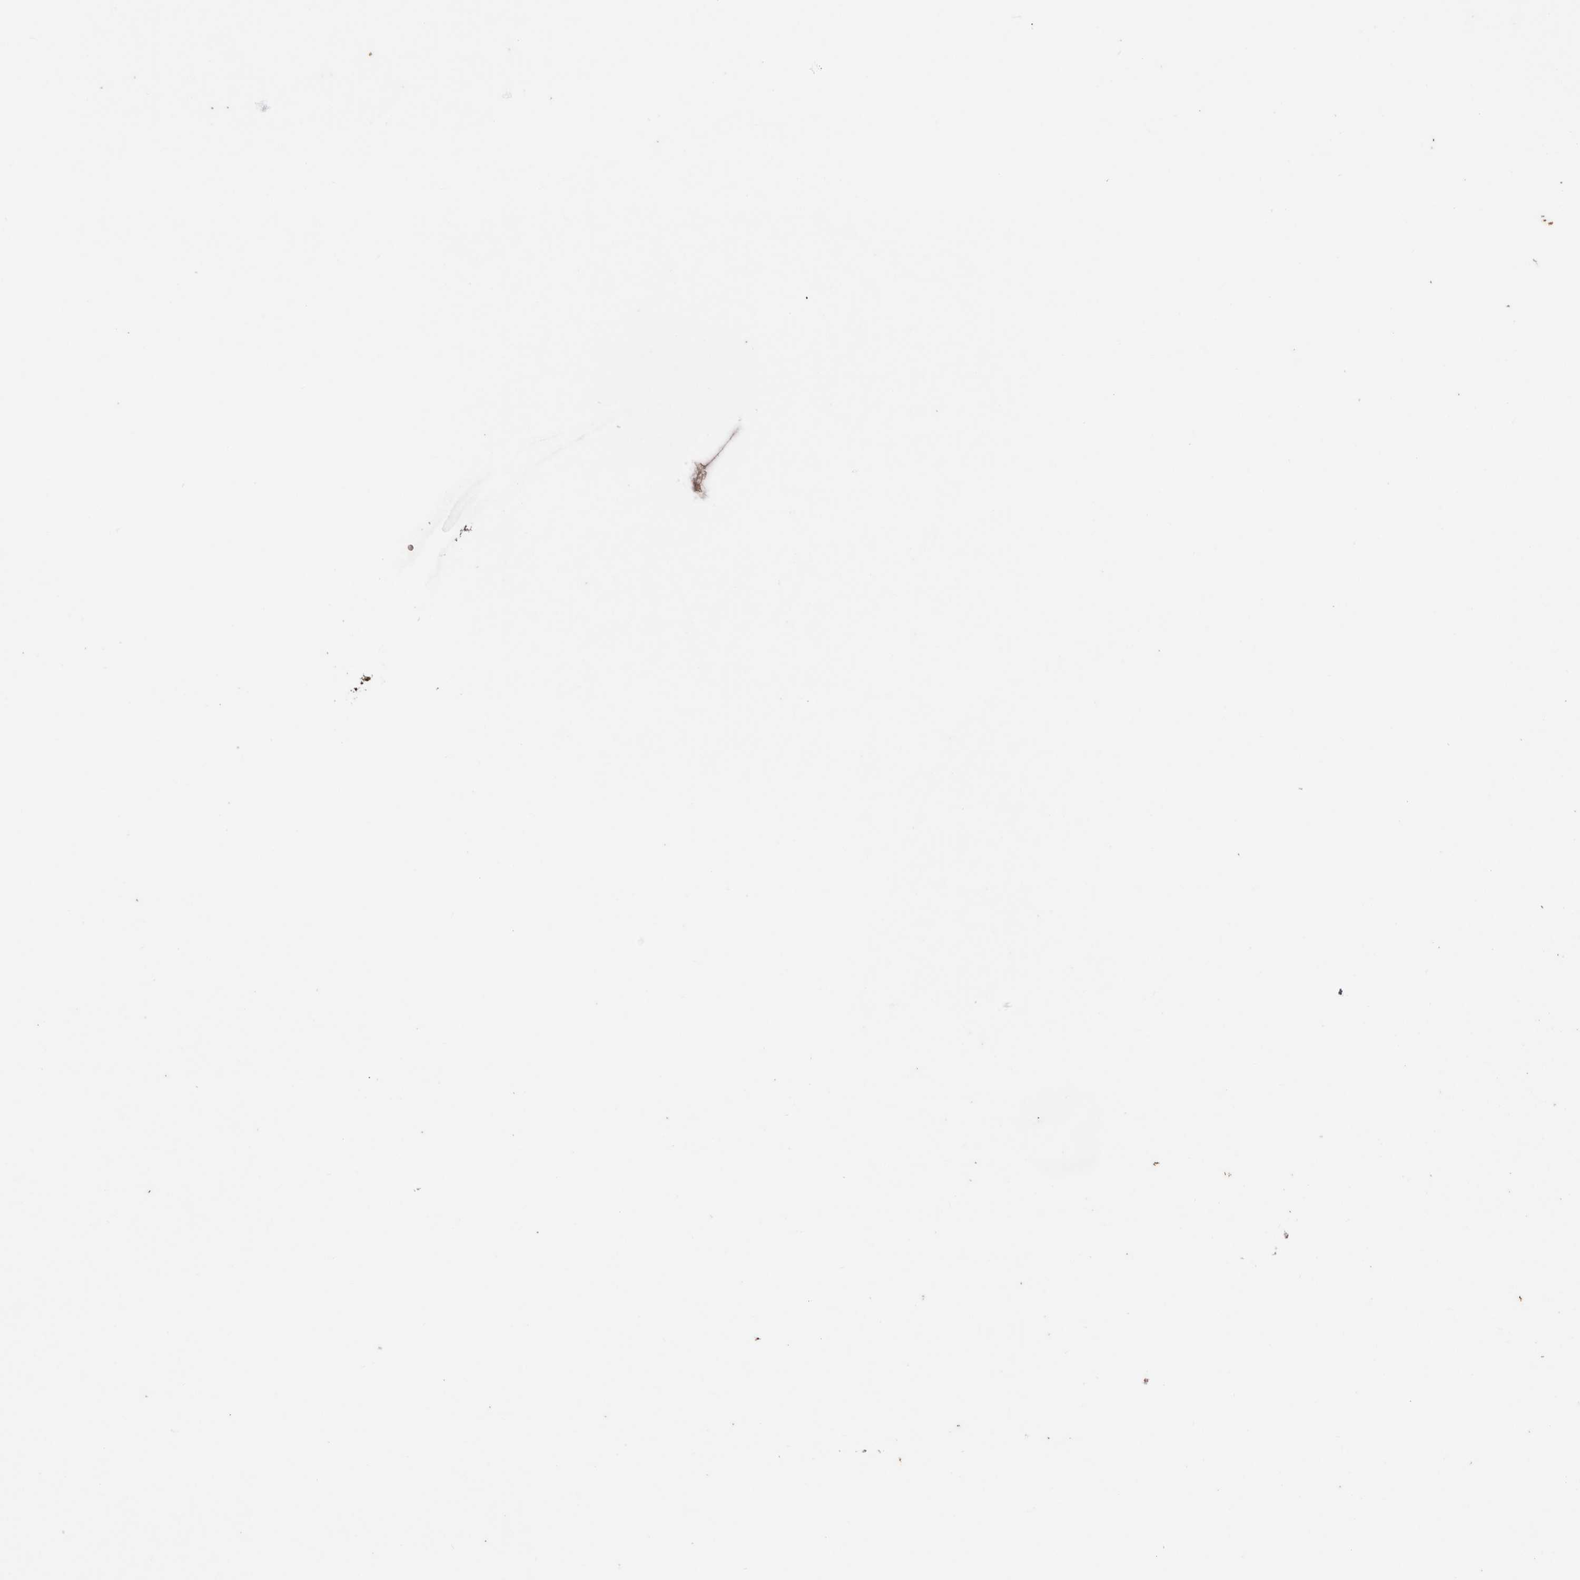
{"staining": {"intensity": "negative", "quantity": "none", "location": "none"}, "tissue": "cervical cancer", "cell_type": "Tumor cells", "image_type": "cancer", "snomed": [{"axis": "morphology", "description": "Squamous cell carcinoma, NOS"}, {"axis": "topography", "description": "Cervix"}], "caption": "The image shows no significant expression in tumor cells of cervical squamous cell carcinoma.", "gene": "IL17RC", "patient": {"sex": "female", "age": 40}}